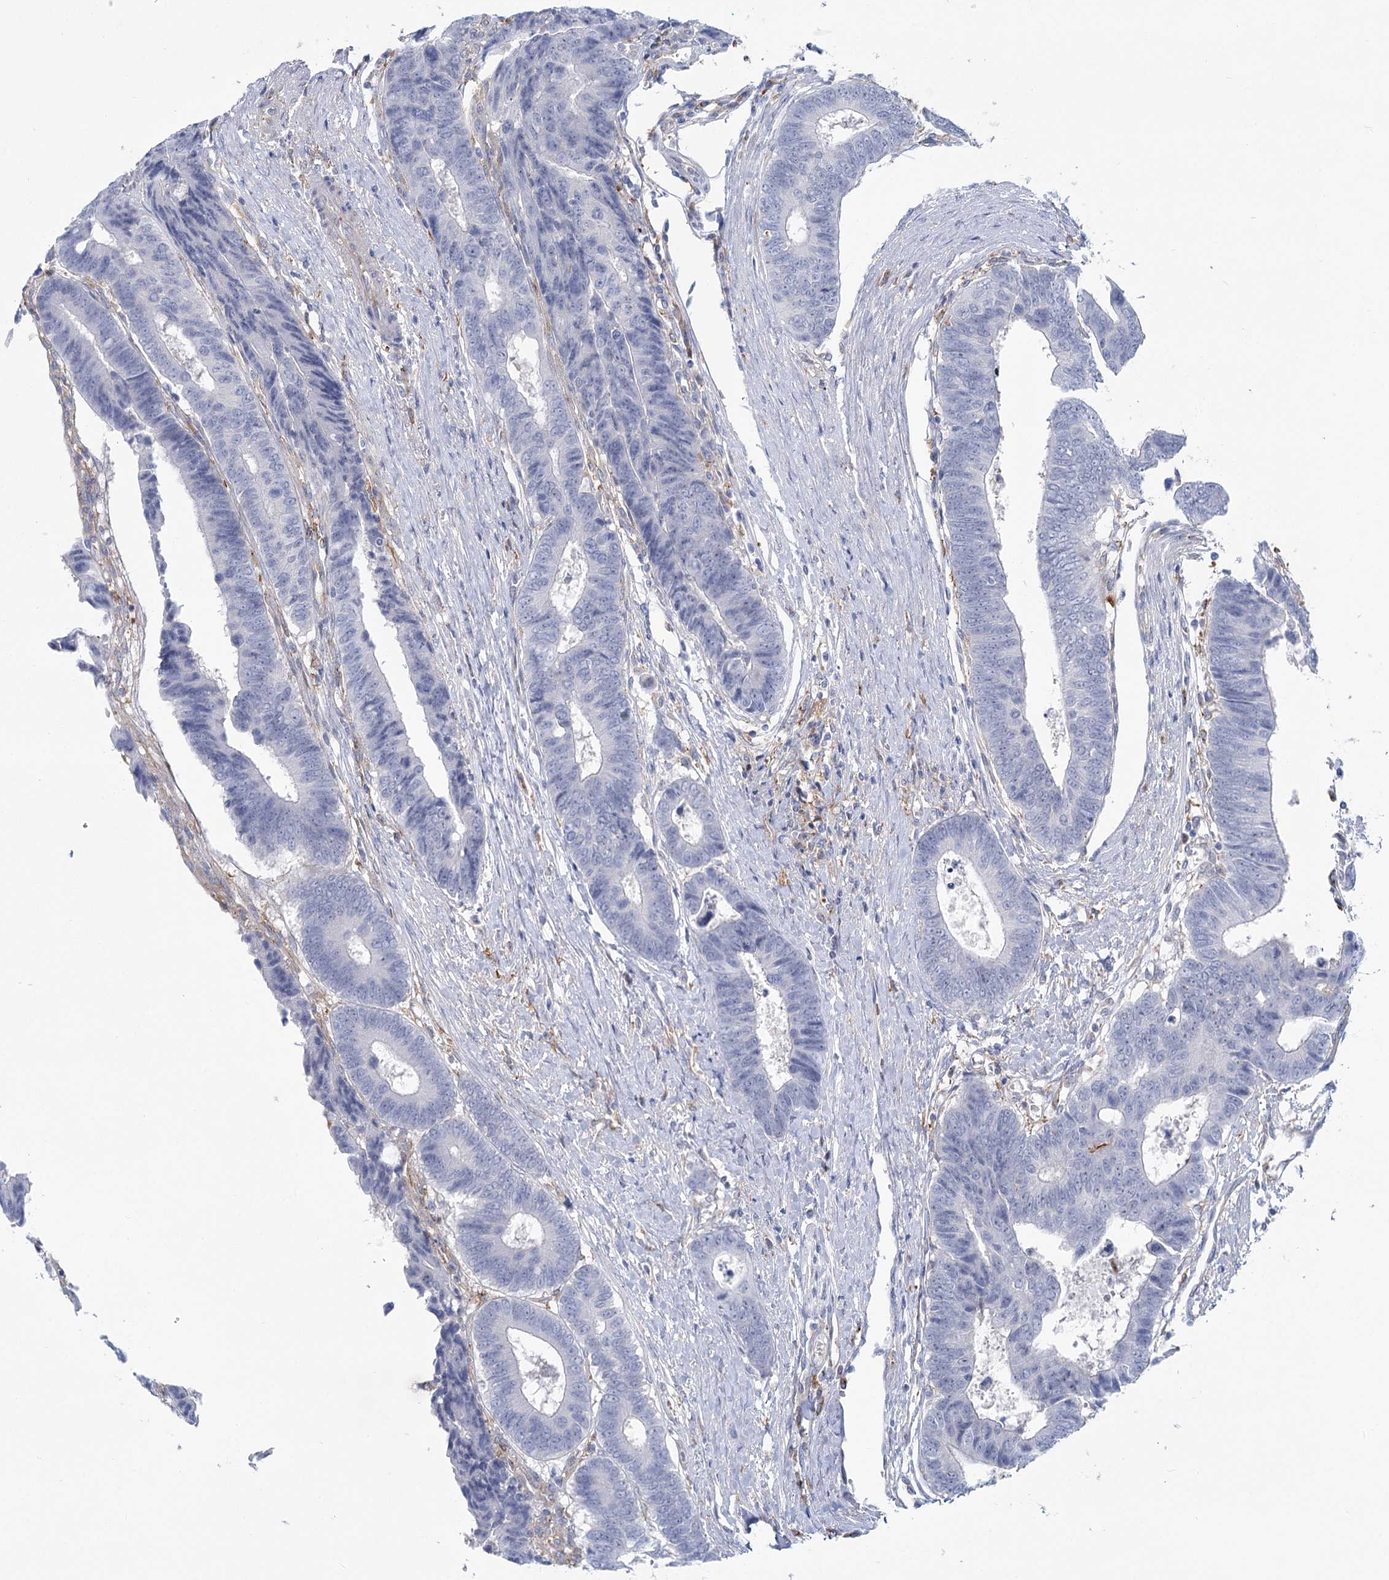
{"staining": {"intensity": "negative", "quantity": "none", "location": "none"}, "tissue": "colorectal cancer", "cell_type": "Tumor cells", "image_type": "cancer", "snomed": [{"axis": "morphology", "description": "Adenocarcinoma, NOS"}, {"axis": "topography", "description": "Rectum"}], "caption": "Colorectal cancer was stained to show a protein in brown. There is no significant expression in tumor cells. The staining is performed using DAB brown chromogen with nuclei counter-stained in using hematoxylin.", "gene": "CCDC88A", "patient": {"sex": "male", "age": 84}}